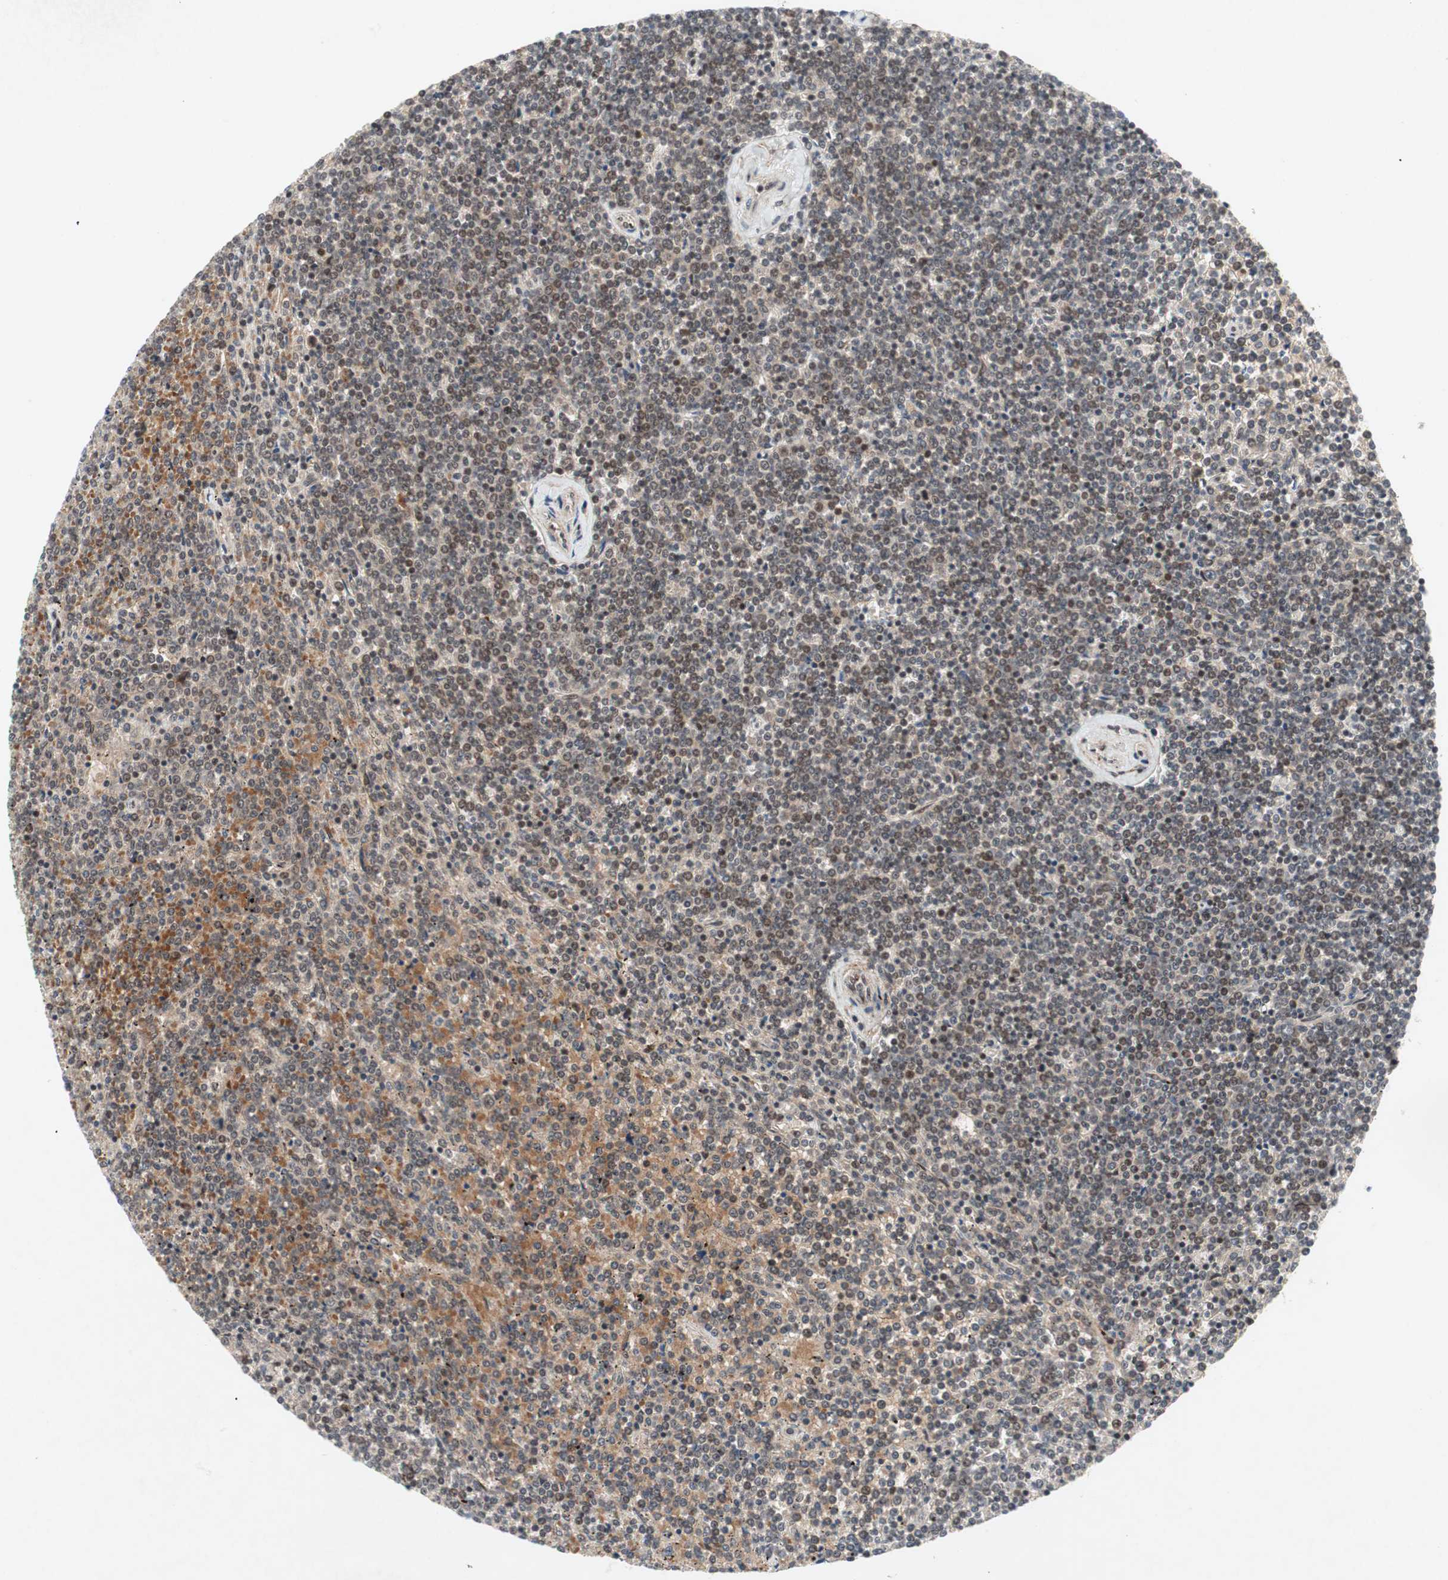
{"staining": {"intensity": "weak", "quantity": "25%-75%", "location": "nuclear"}, "tissue": "lymphoma", "cell_type": "Tumor cells", "image_type": "cancer", "snomed": [{"axis": "morphology", "description": "Malignant lymphoma, non-Hodgkin's type, Low grade"}, {"axis": "topography", "description": "Spleen"}], "caption": "High-magnification brightfield microscopy of lymphoma stained with DAB (3,3'-diaminobenzidine) (brown) and counterstained with hematoxylin (blue). tumor cells exhibit weak nuclear expression is identified in about25%-75% of cells.", "gene": "TCF12", "patient": {"sex": "female", "age": 19}}